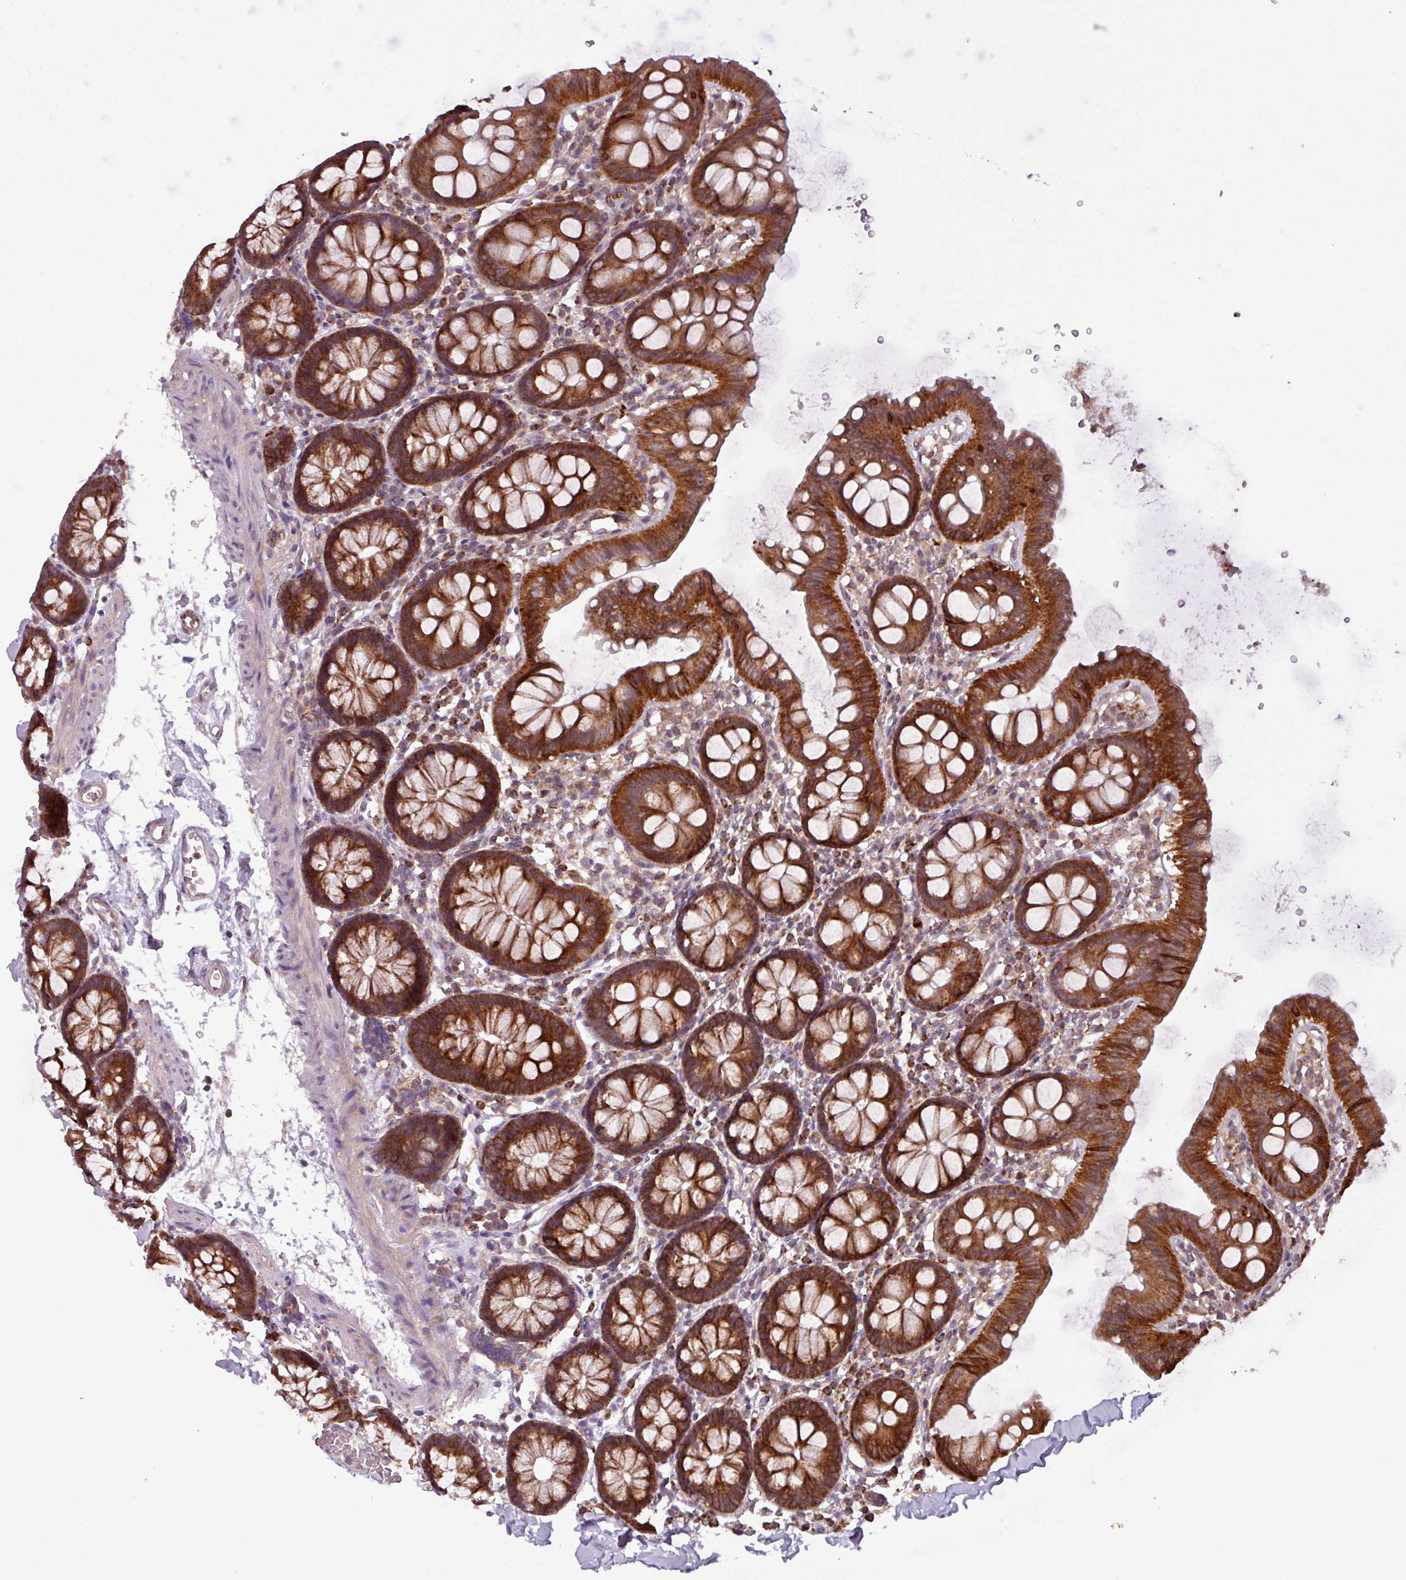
{"staining": {"intensity": "moderate", "quantity": ">75%", "location": "cytoplasmic/membranous"}, "tissue": "colon", "cell_type": "Endothelial cells", "image_type": "normal", "snomed": [{"axis": "morphology", "description": "Normal tissue, NOS"}, {"axis": "topography", "description": "Colon"}], "caption": "Colon stained with DAB immunohistochemistry reveals medium levels of moderate cytoplasmic/membranous staining in about >75% of endothelial cells. Using DAB (brown) and hematoxylin (blue) stains, captured at high magnification using brightfield microscopy.", "gene": "MCTP2", "patient": {"sex": "male", "age": 75}}